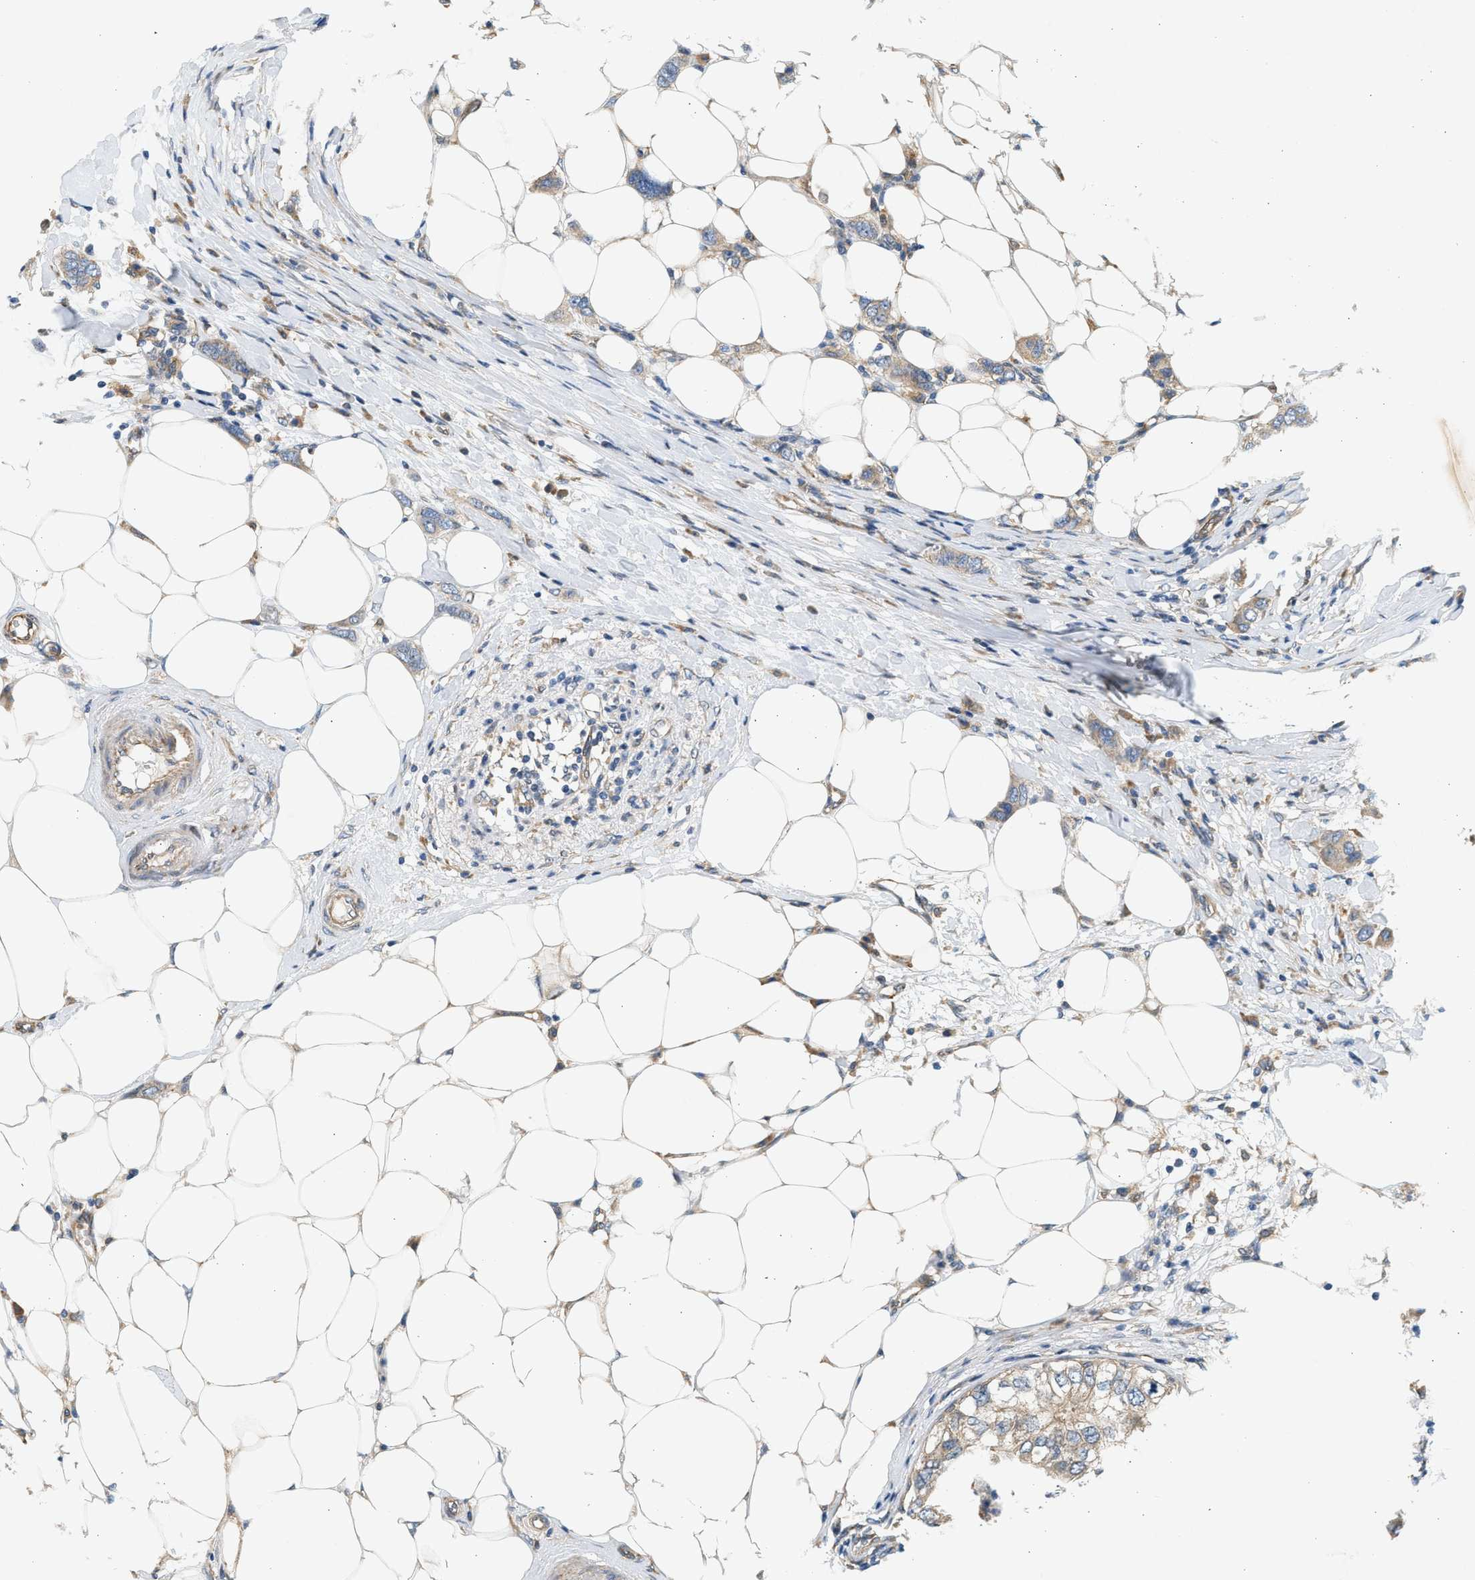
{"staining": {"intensity": "weak", "quantity": "<25%", "location": "cytoplasmic/membranous"}, "tissue": "breast cancer", "cell_type": "Tumor cells", "image_type": "cancer", "snomed": [{"axis": "morphology", "description": "Duct carcinoma"}, {"axis": "topography", "description": "Breast"}], "caption": "Tumor cells are negative for protein expression in human invasive ductal carcinoma (breast).", "gene": "KDELR2", "patient": {"sex": "female", "age": 50}}